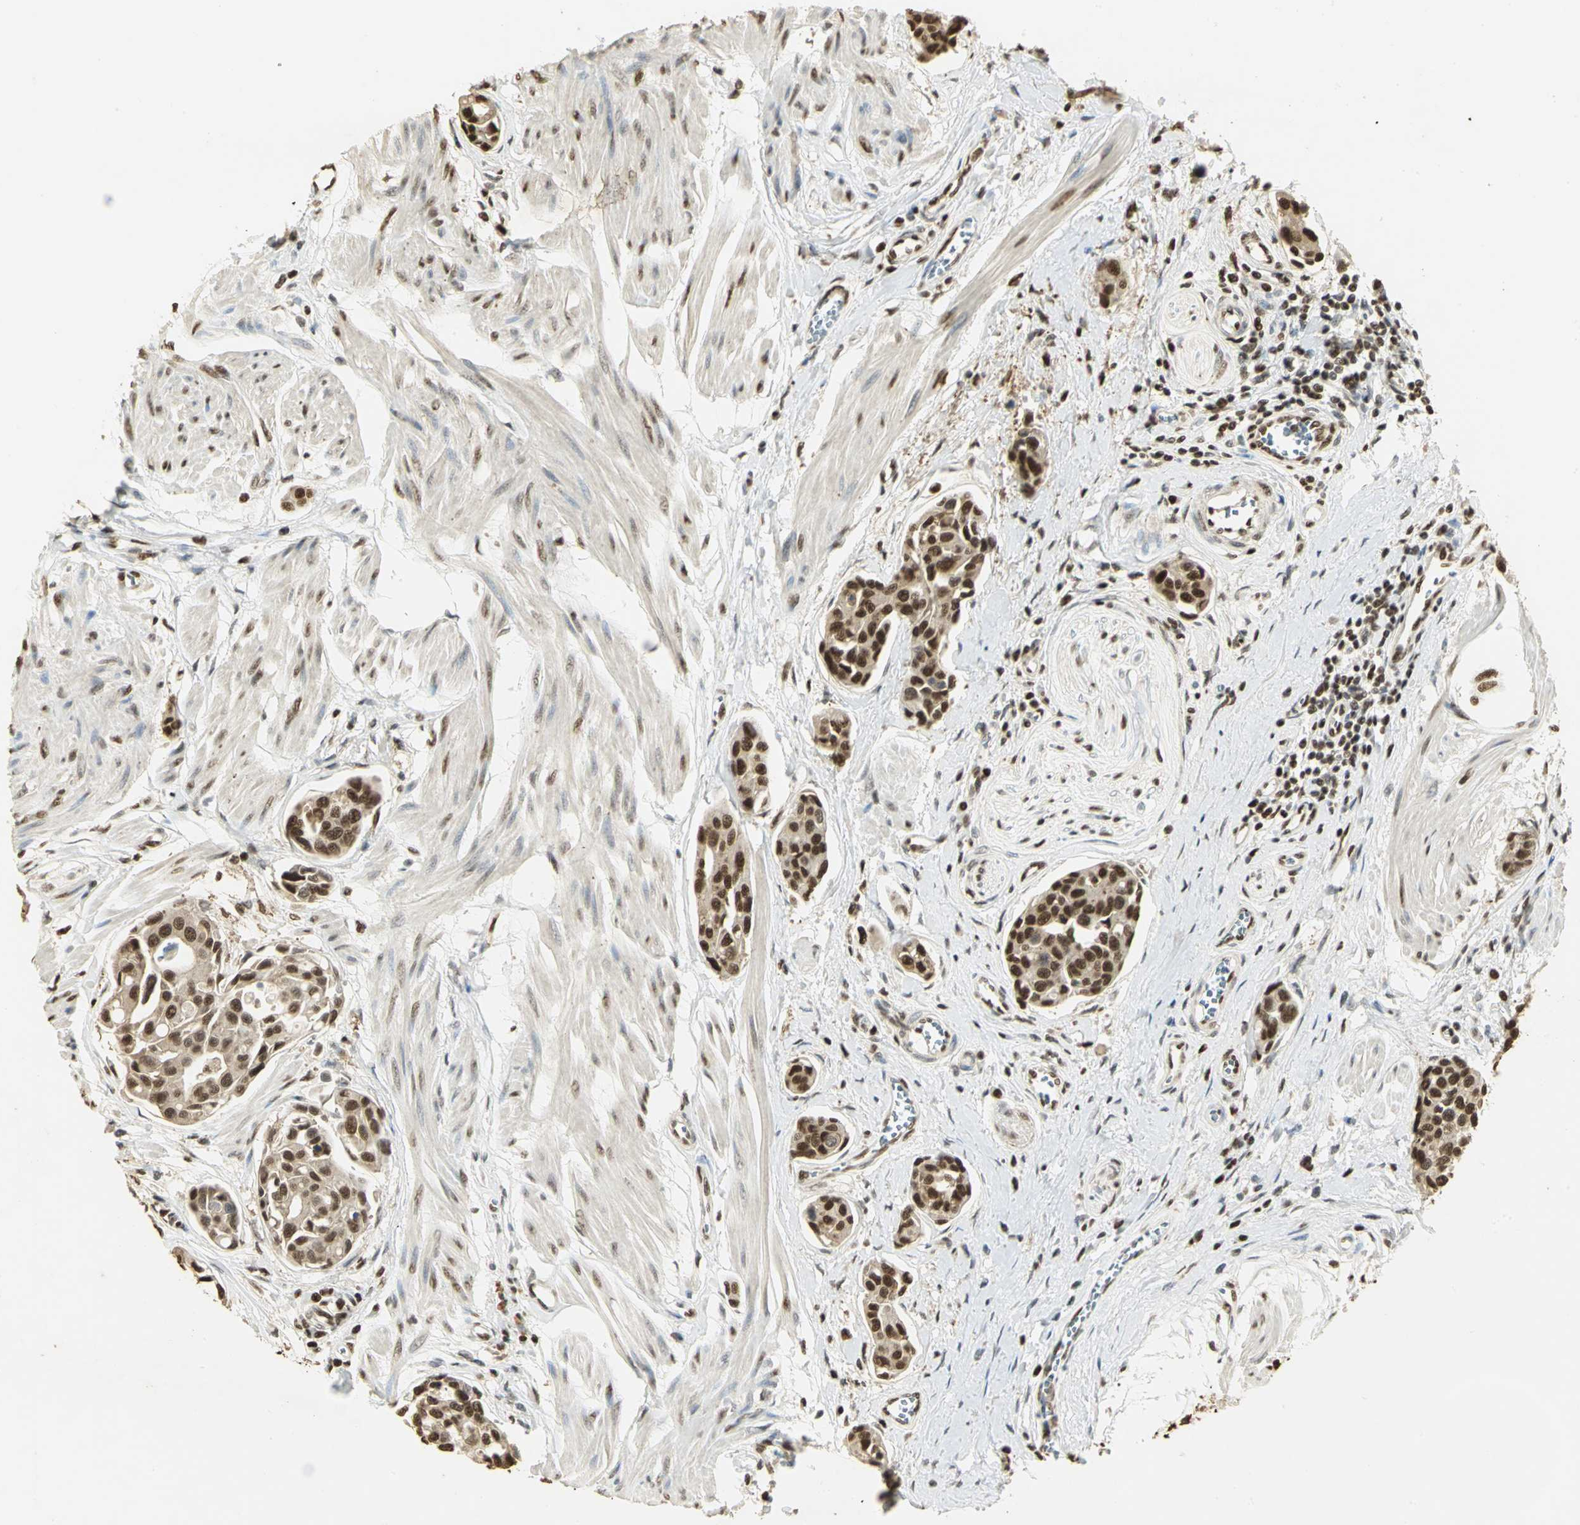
{"staining": {"intensity": "strong", "quantity": ">75%", "location": "cytoplasmic/membranous,nuclear"}, "tissue": "urothelial cancer", "cell_type": "Tumor cells", "image_type": "cancer", "snomed": [{"axis": "morphology", "description": "Urothelial carcinoma, High grade"}, {"axis": "topography", "description": "Urinary bladder"}], "caption": "Immunohistochemistry (IHC) staining of urothelial carcinoma (high-grade), which reveals high levels of strong cytoplasmic/membranous and nuclear expression in about >75% of tumor cells indicating strong cytoplasmic/membranous and nuclear protein expression. The staining was performed using DAB (brown) for protein detection and nuclei were counterstained in hematoxylin (blue).", "gene": "SET", "patient": {"sex": "male", "age": 78}}